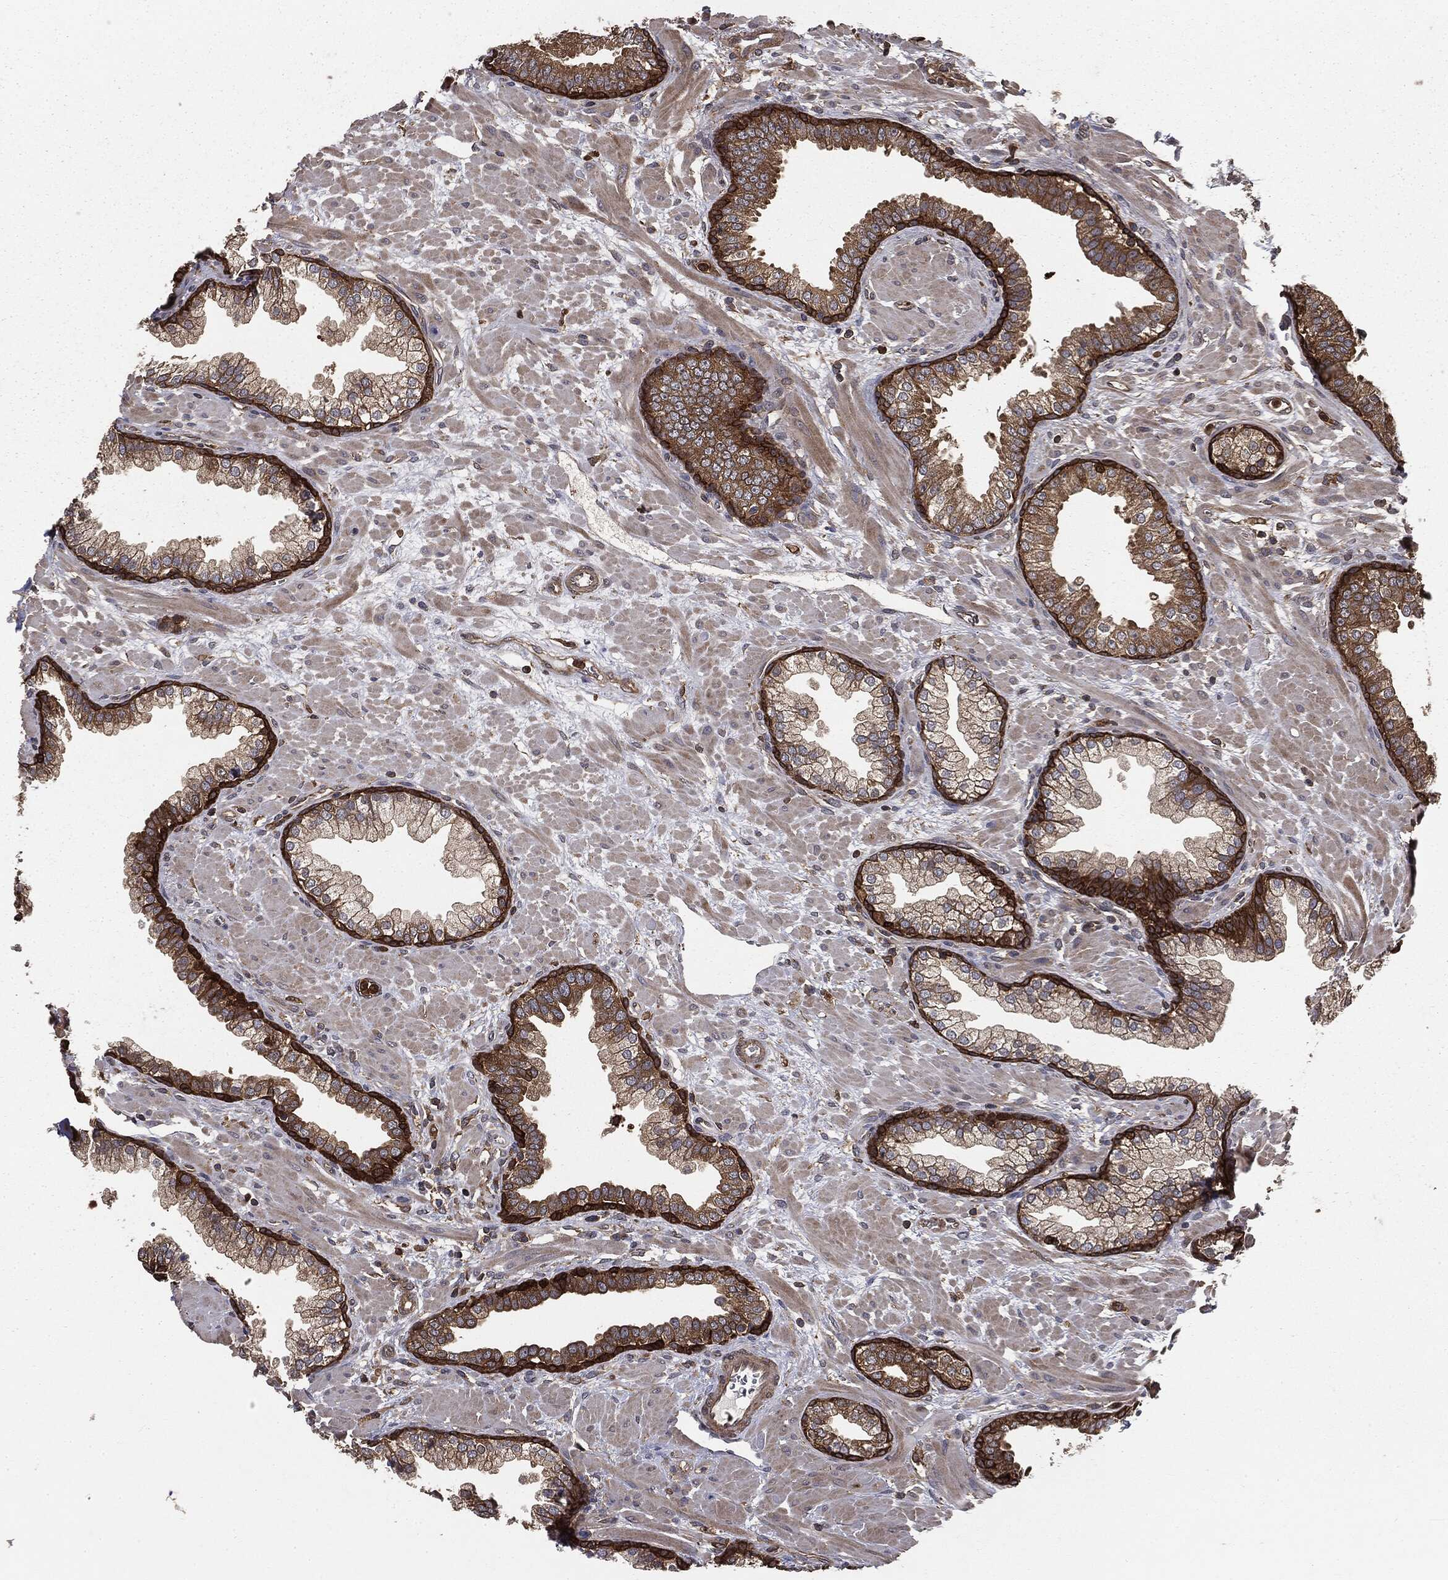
{"staining": {"intensity": "strong", "quantity": "25%-75%", "location": "cytoplasmic/membranous"}, "tissue": "prostate", "cell_type": "Glandular cells", "image_type": "normal", "snomed": [{"axis": "morphology", "description": "Normal tissue, NOS"}, {"axis": "topography", "description": "Prostate"}], "caption": "Immunohistochemical staining of normal prostate demonstrates strong cytoplasmic/membranous protein expression in about 25%-75% of glandular cells.", "gene": "GNB5", "patient": {"sex": "male", "age": 63}}